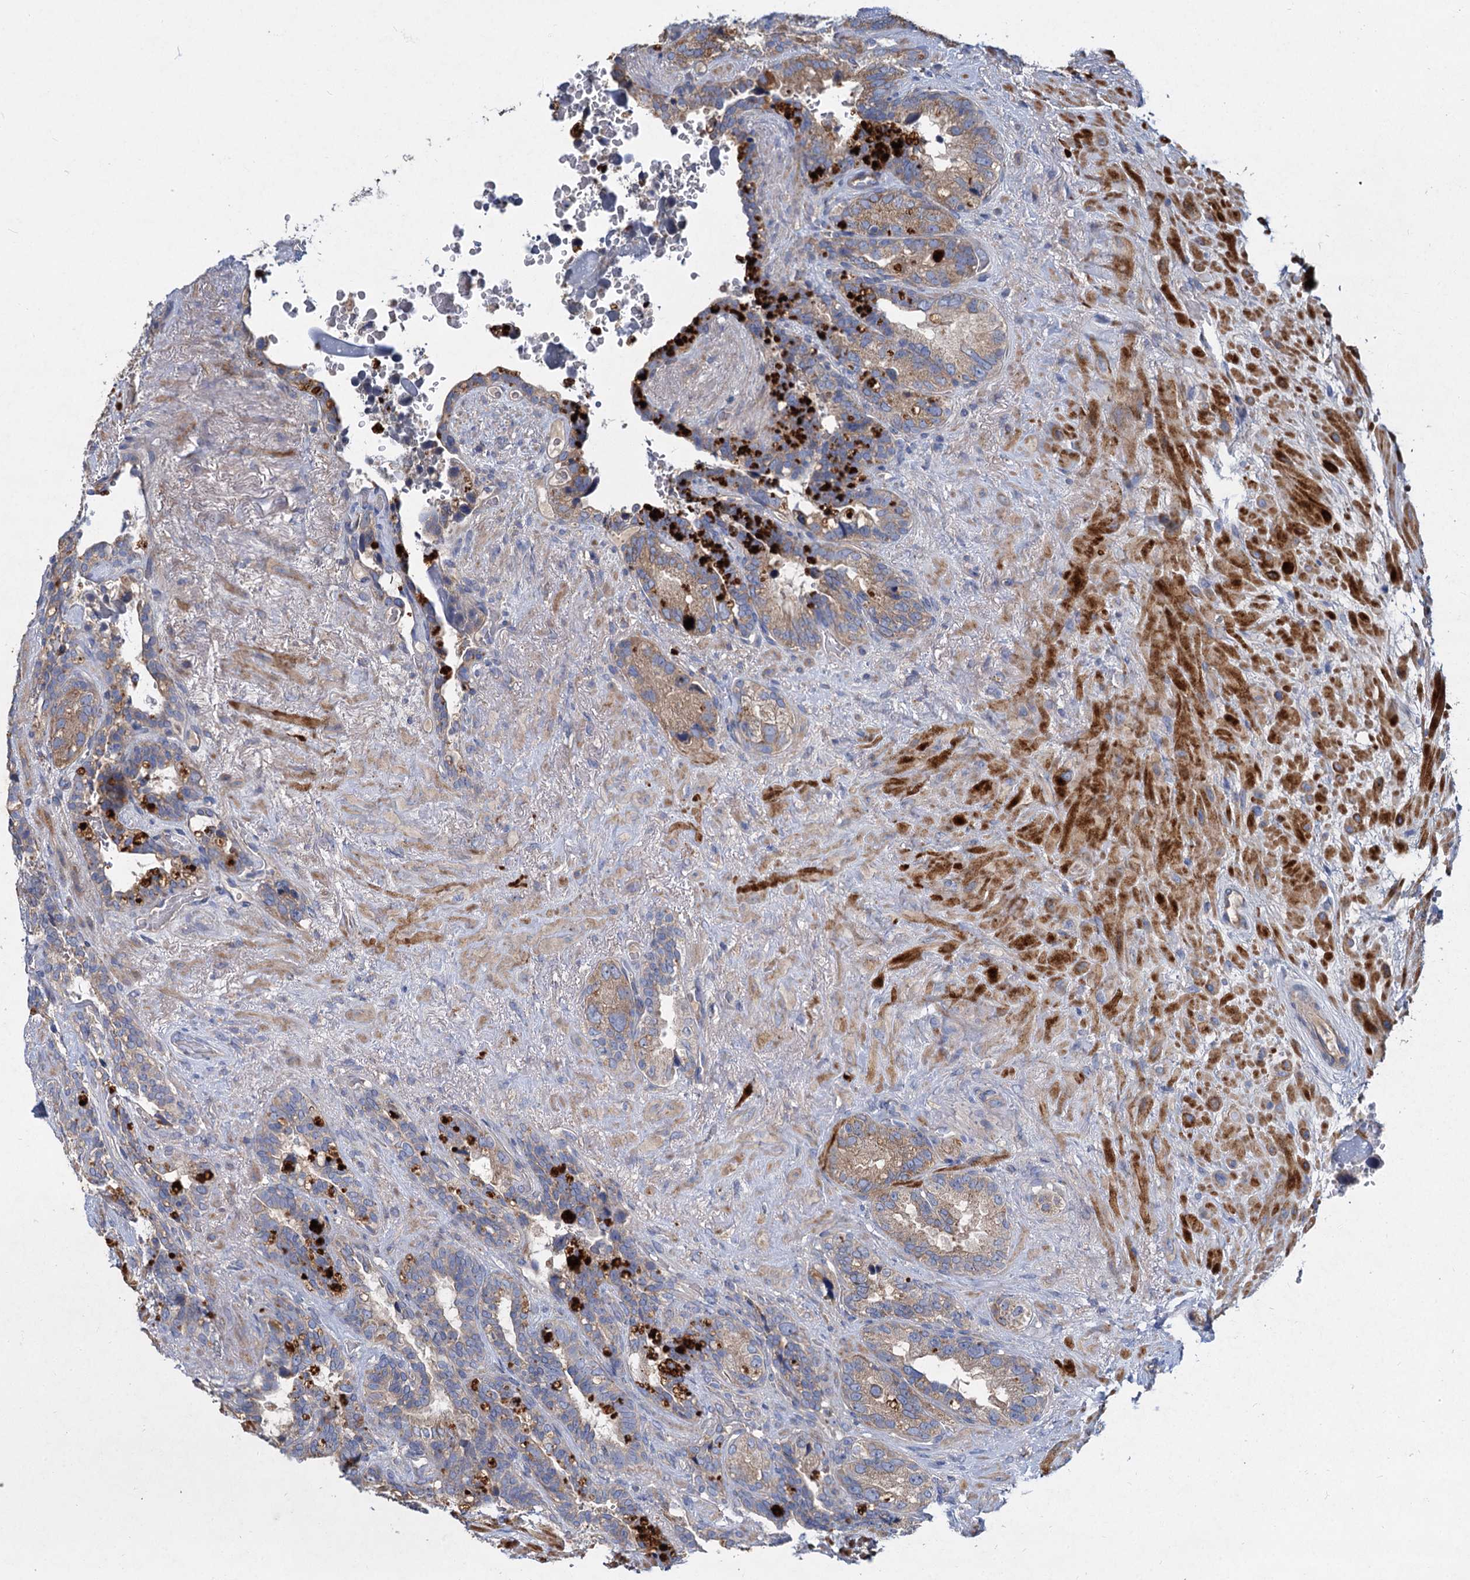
{"staining": {"intensity": "moderate", "quantity": "25%-75%", "location": "cytoplasmic/membranous"}, "tissue": "seminal vesicle", "cell_type": "Glandular cells", "image_type": "normal", "snomed": [{"axis": "morphology", "description": "Normal tissue, NOS"}, {"axis": "topography", "description": "Seminal veicle"}], "caption": "Immunohistochemical staining of unremarkable human seminal vesicle displays 25%-75% levels of moderate cytoplasmic/membranous protein positivity in approximately 25%-75% of glandular cells.", "gene": "ALKBH7", "patient": {"sex": "male", "age": 80}}